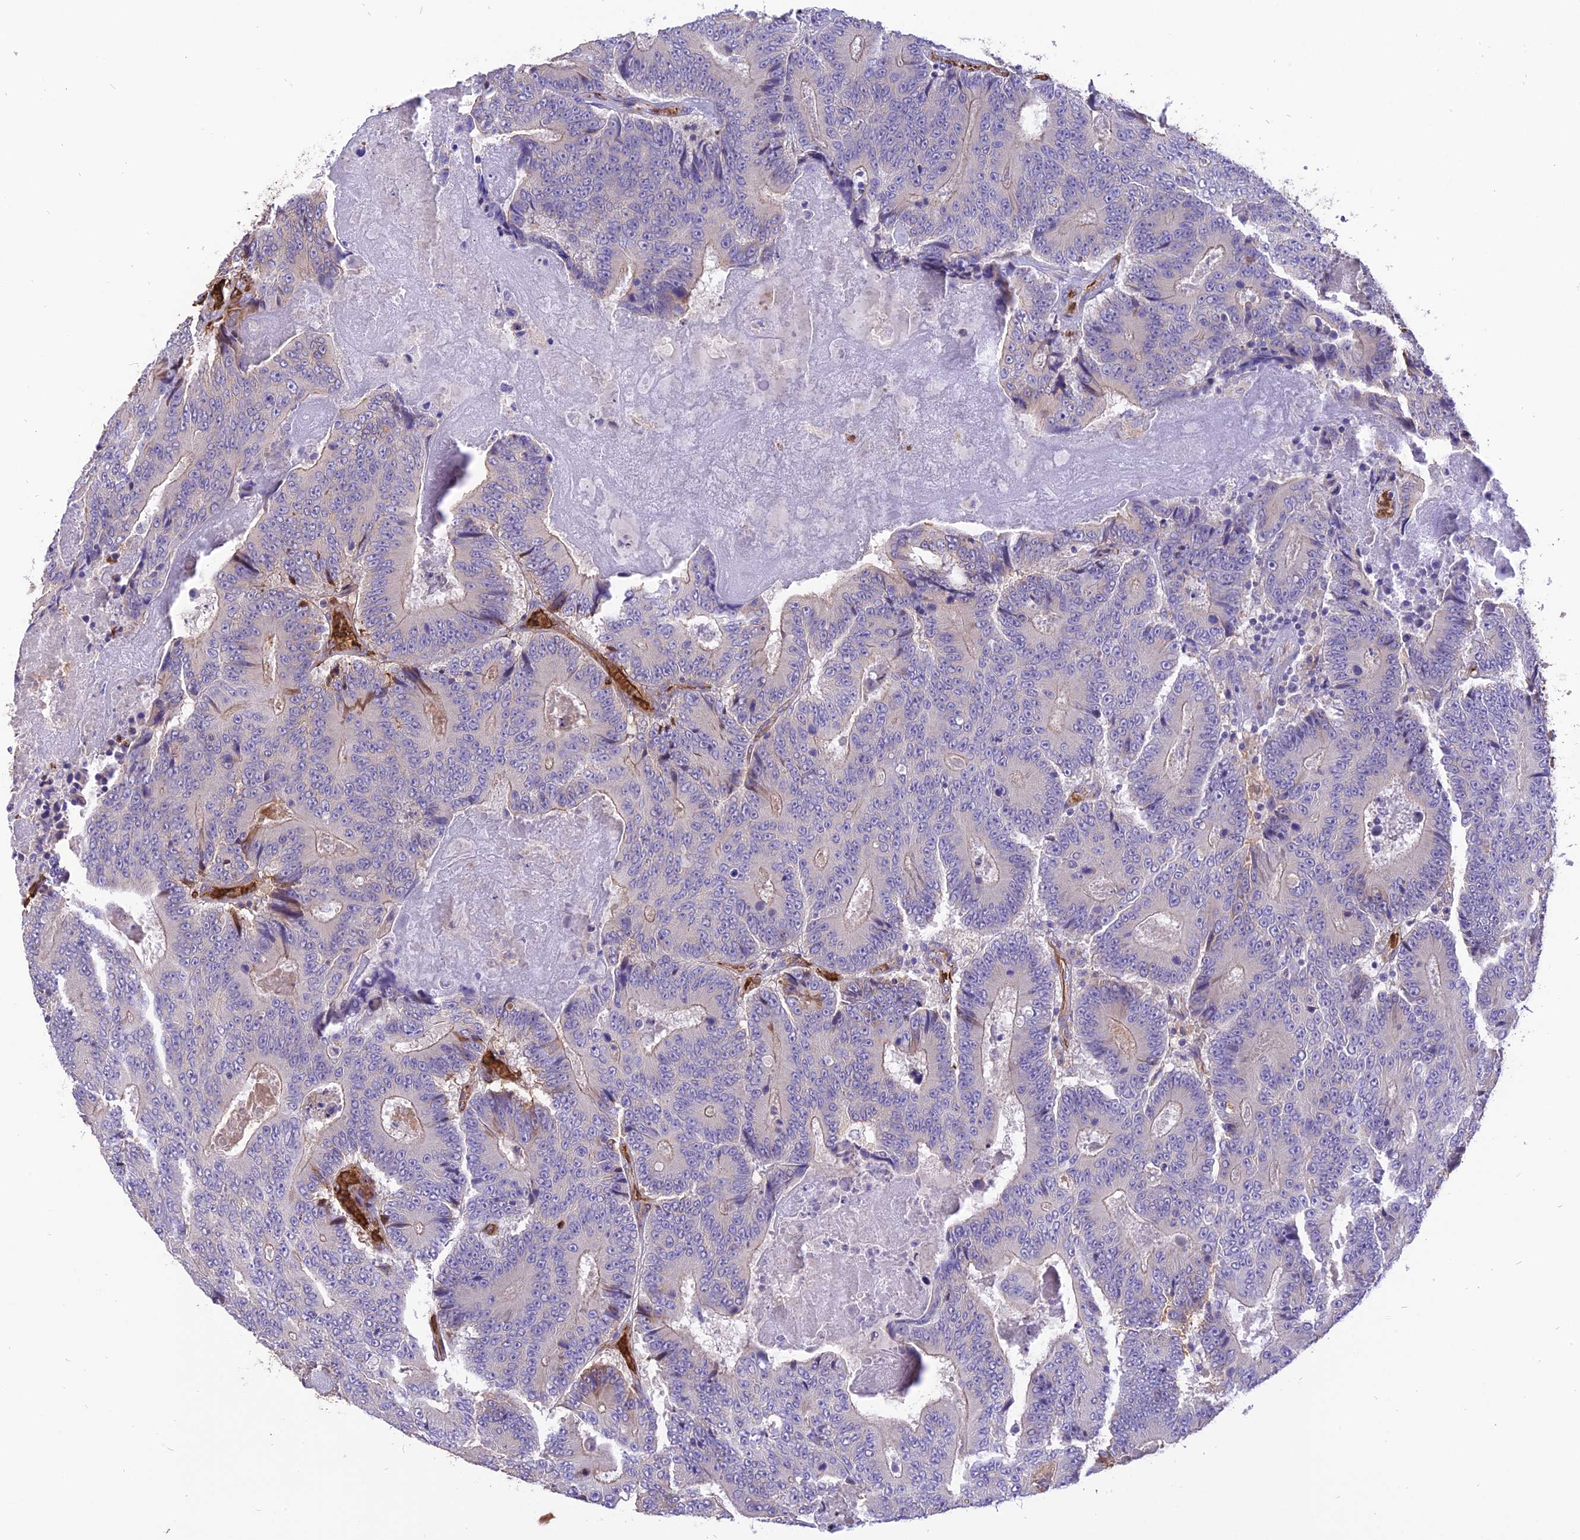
{"staining": {"intensity": "negative", "quantity": "none", "location": "none"}, "tissue": "colorectal cancer", "cell_type": "Tumor cells", "image_type": "cancer", "snomed": [{"axis": "morphology", "description": "Adenocarcinoma, NOS"}, {"axis": "topography", "description": "Colon"}], "caption": "There is no significant expression in tumor cells of colorectal adenocarcinoma. (Brightfield microscopy of DAB immunohistochemistry at high magnification).", "gene": "TTC4", "patient": {"sex": "male", "age": 83}}